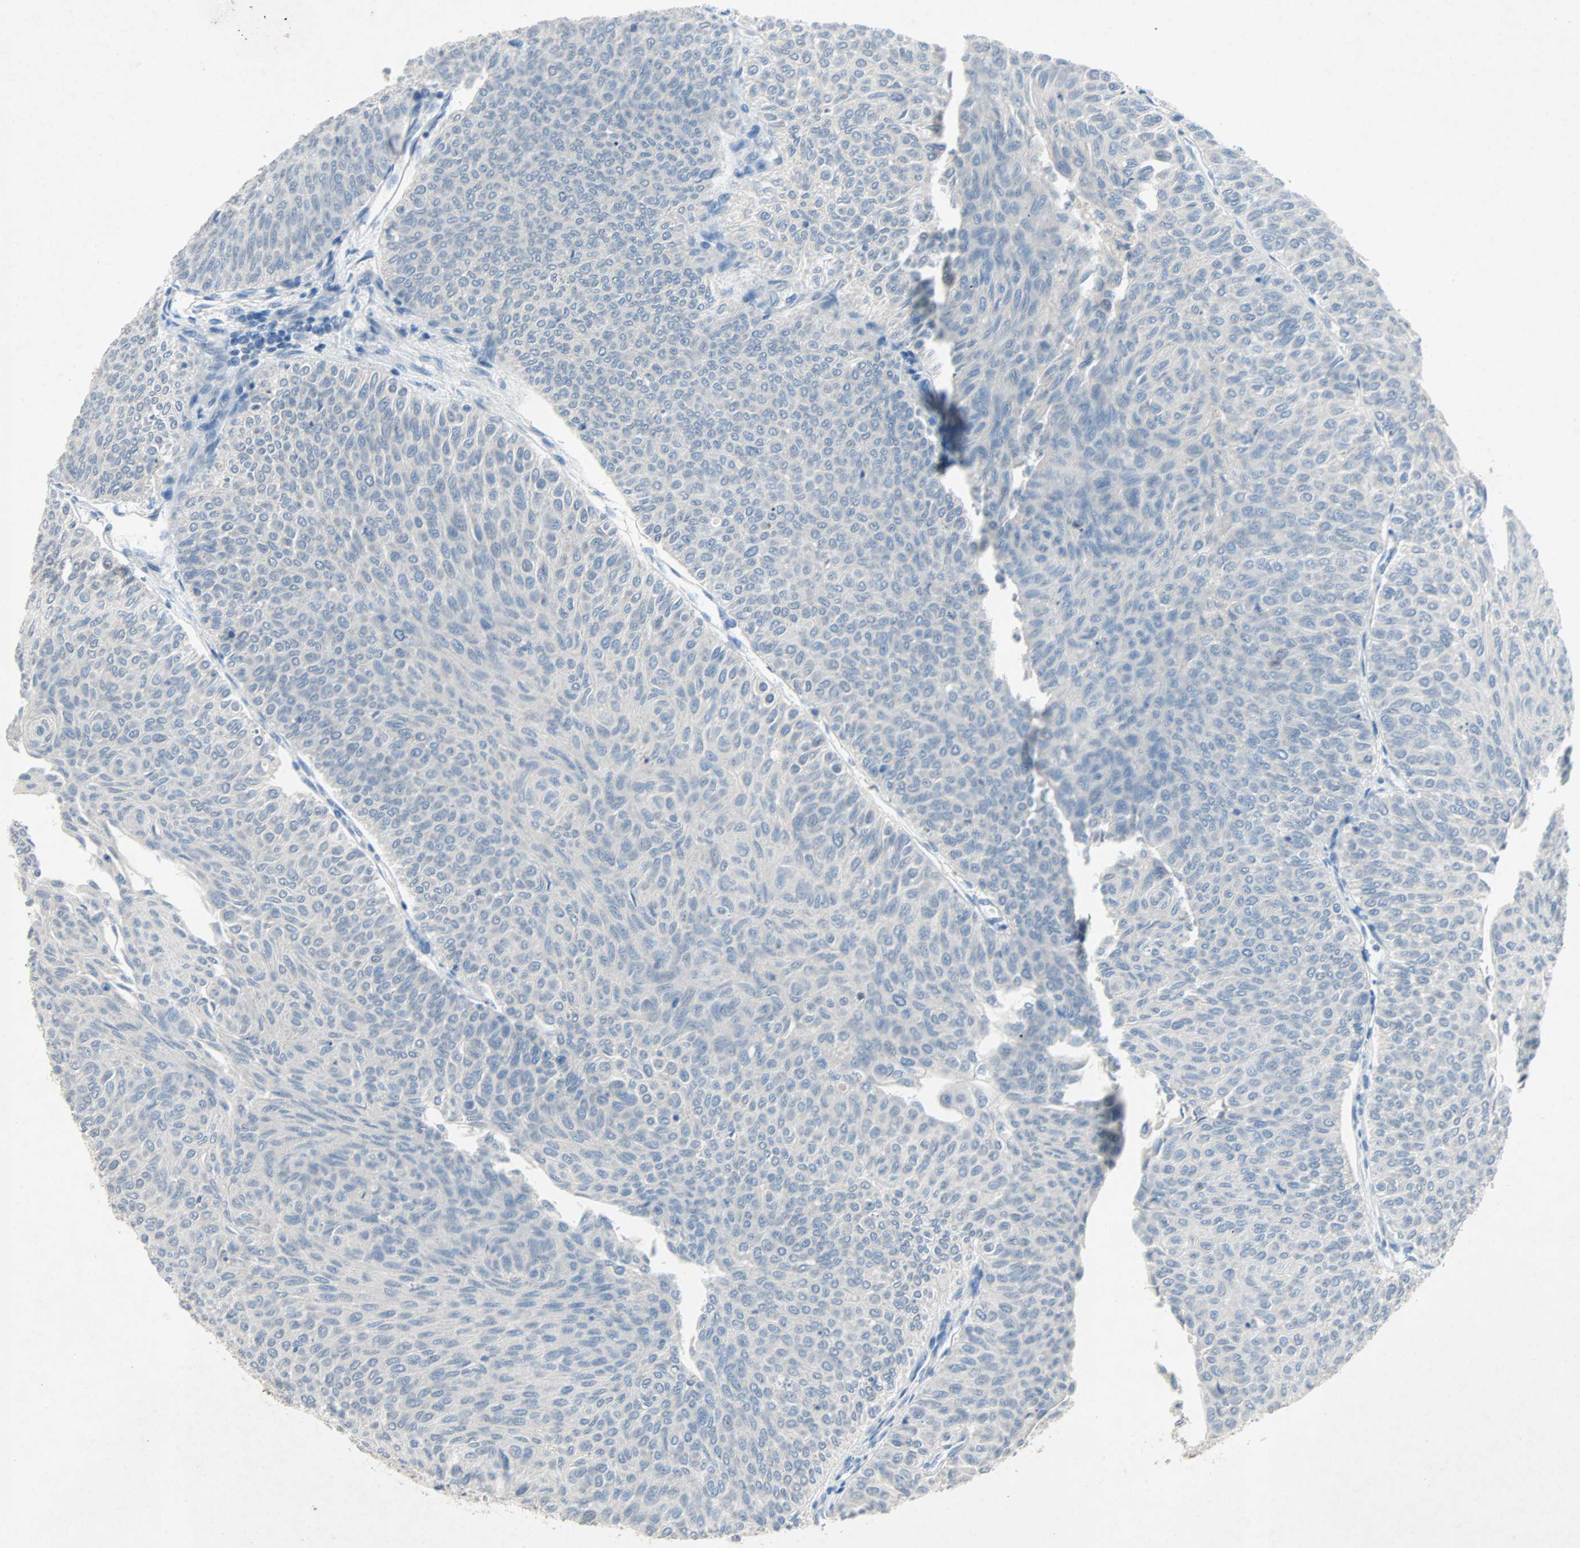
{"staining": {"intensity": "negative", "quantity": "none", "location": "none"}, "tissue": "urothelial cancer", "cell_type": "Tumor cells", "image_type": "cancer", "snomed": [{"axis": "morphology", "description": "Urothelial carcinoma, Low grade"}, {"axis": "topography", "description": "Urinary bladder"}], "caption": "Urothelial carcinoma (low-grade) was stained to show a protein in brown. There is no significant expression in tumor cells.", "gene": "PCDHB2", "patient": {"sex": "male", "age": 78}}